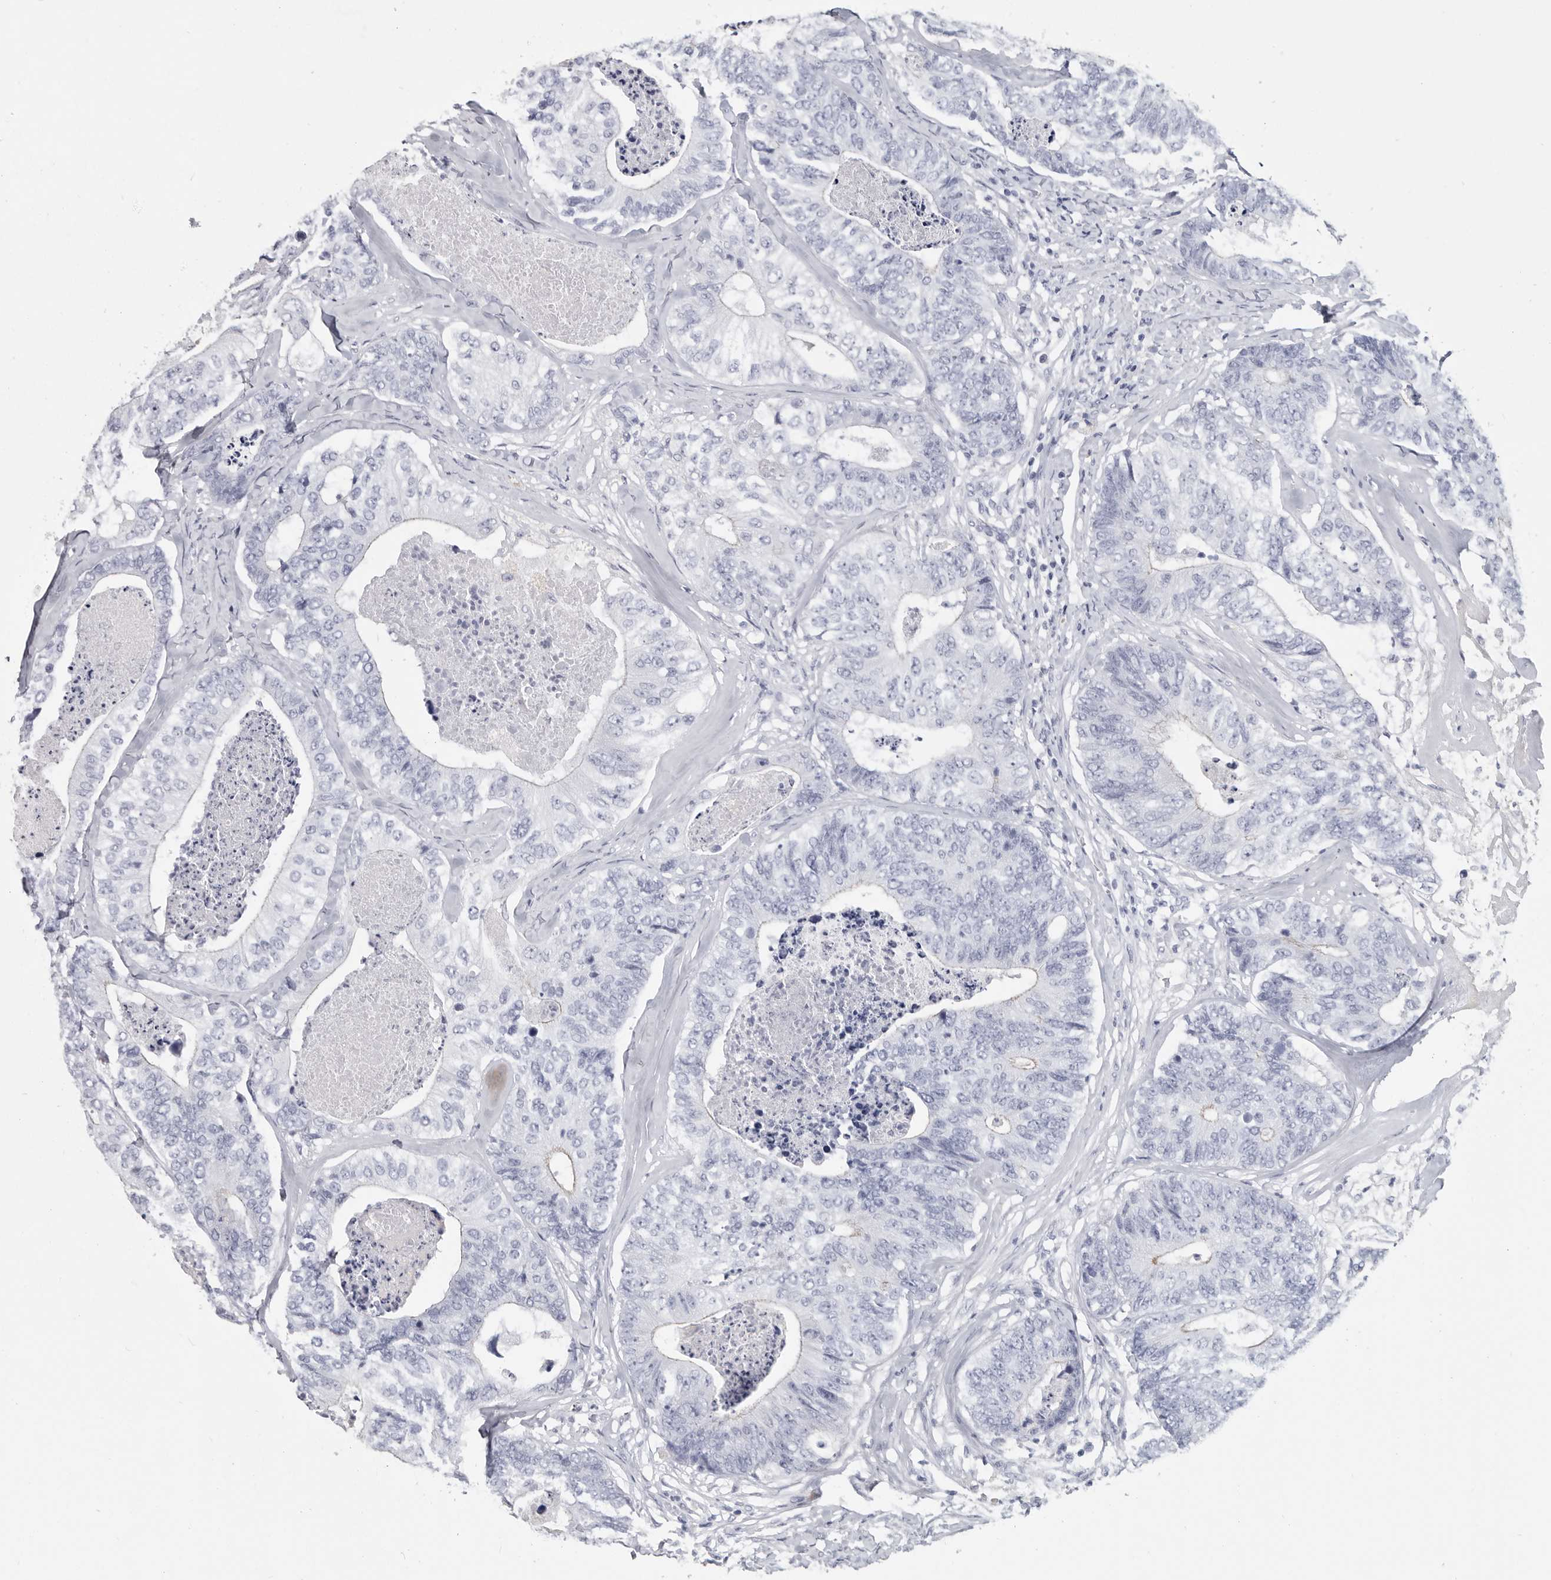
{"staining": {"intensity": "negative", "quantity": "none", "location": "none"}, "tissue": "colorectal cancer", "cell_type": "Tumor cells", "image_type": "cancer", "snomed": [{"axis": "morphology", "description": "Adenocarcinoma, NOS"}, {"axis": "topography", "description": "Colon"}], "caption": "This is an immunohistochemistry photomicrograph of colorectal cancer (adenocarcinoma). There is no positivity in tumor cells.", "gene": "WRAP73", "patient": {"sex": "female", "age": 67}}